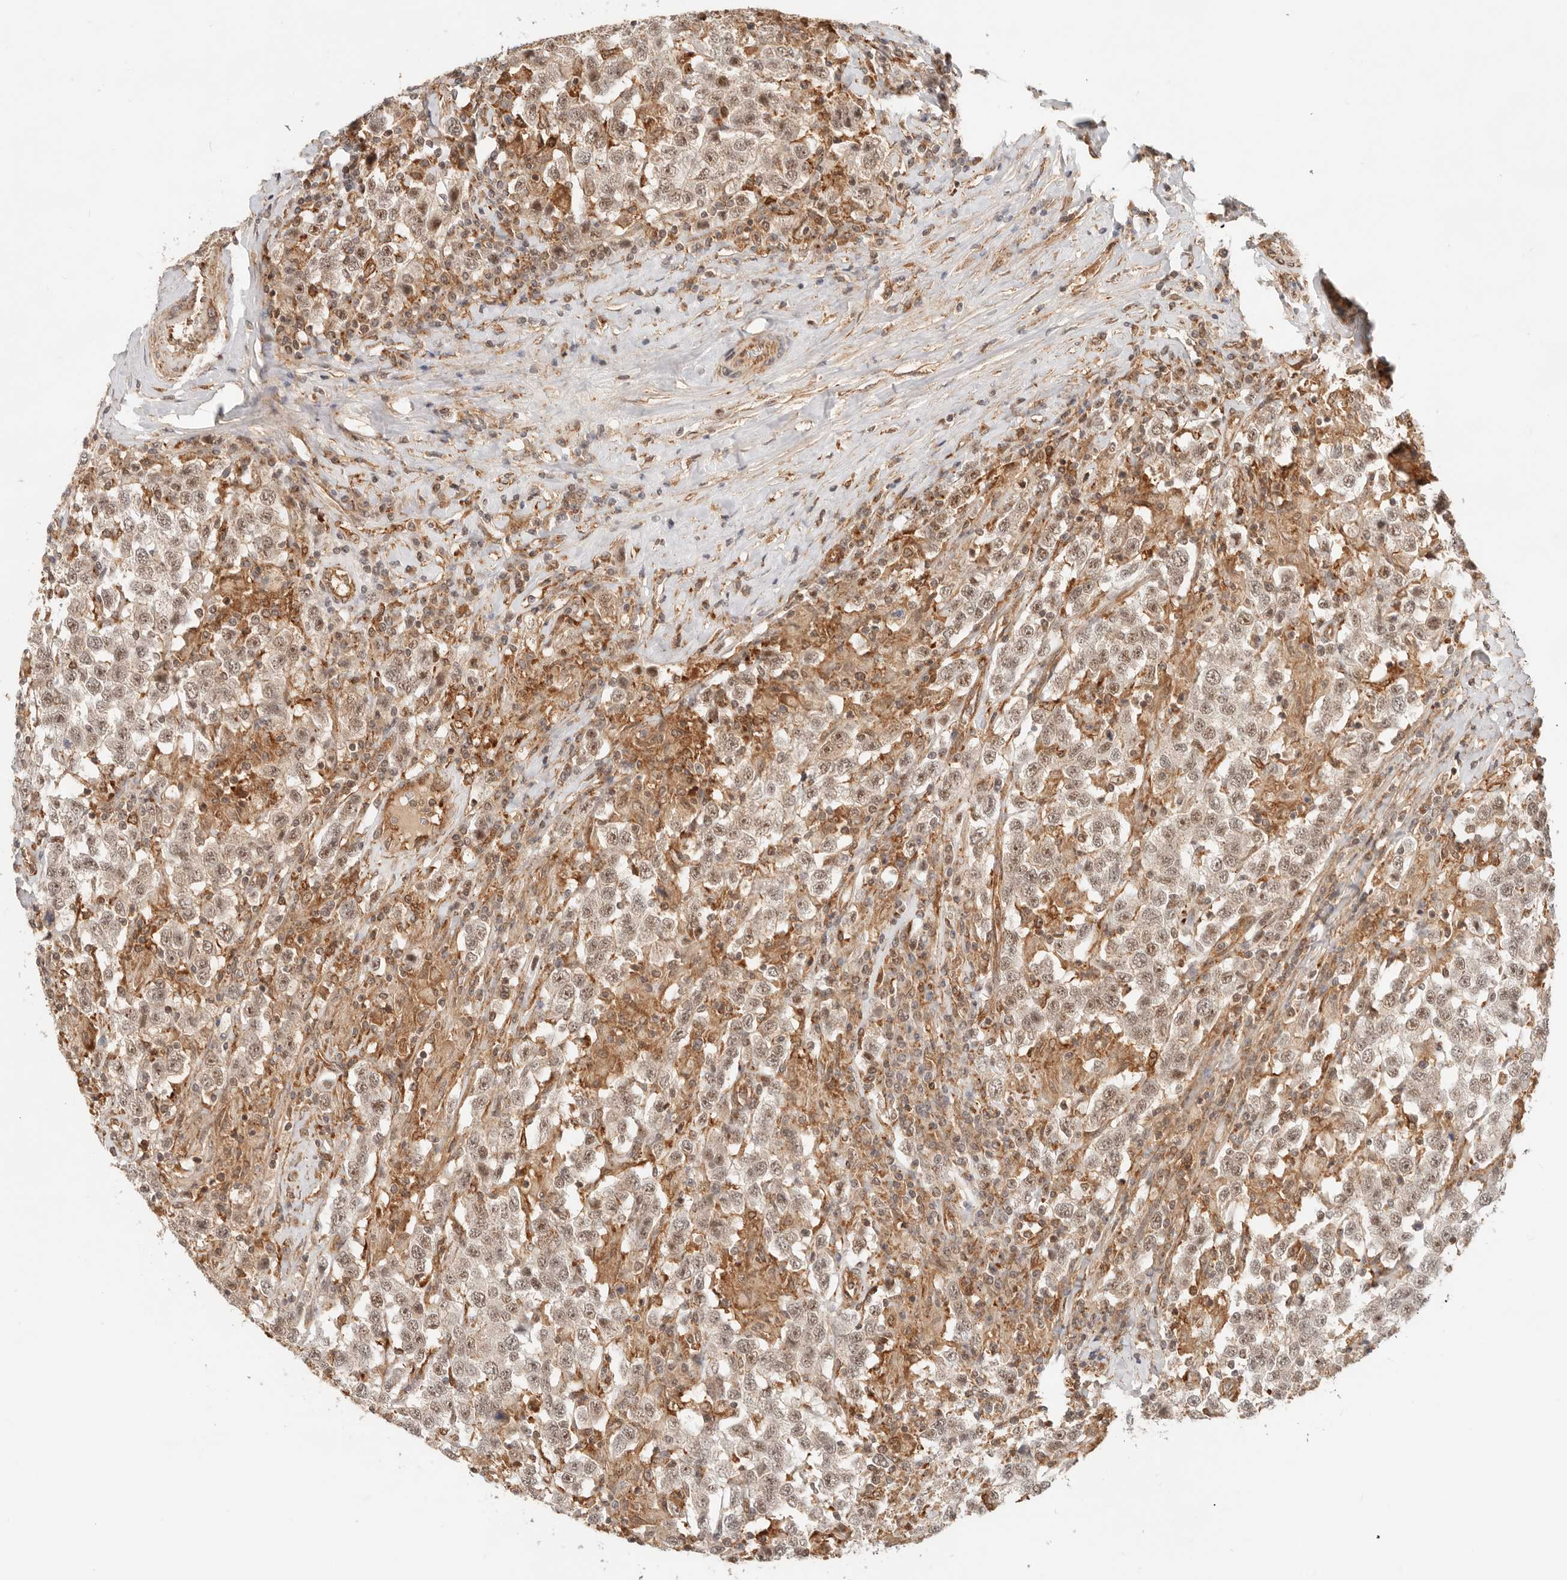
{"staining": {"intensity": "moderate", "quantity": ">75%", "location": "nuclear"}, "tissue": "testis cancer", "cell_type": "Tumor cells", "image_type": "cancer", "snomed": [{"axis": "morphology", "description": "Seminoma, NOS"}, {"axis": "topography", "description": "Testis"}], "caption": "The photomicrograph shows immunohistochemical staining of testis cancer (seminoma). There is moderate nuclear positivity is seen in about >75% of tumor cells. The protein of interest is stained brown, and the nuclei are stained in blue (DAB (3,3'-diaminobenzidine) IHC with brightfield microscopy, high magnification).", "gene": "HEXD", "patient": {"sex": "male", "age": 41}}